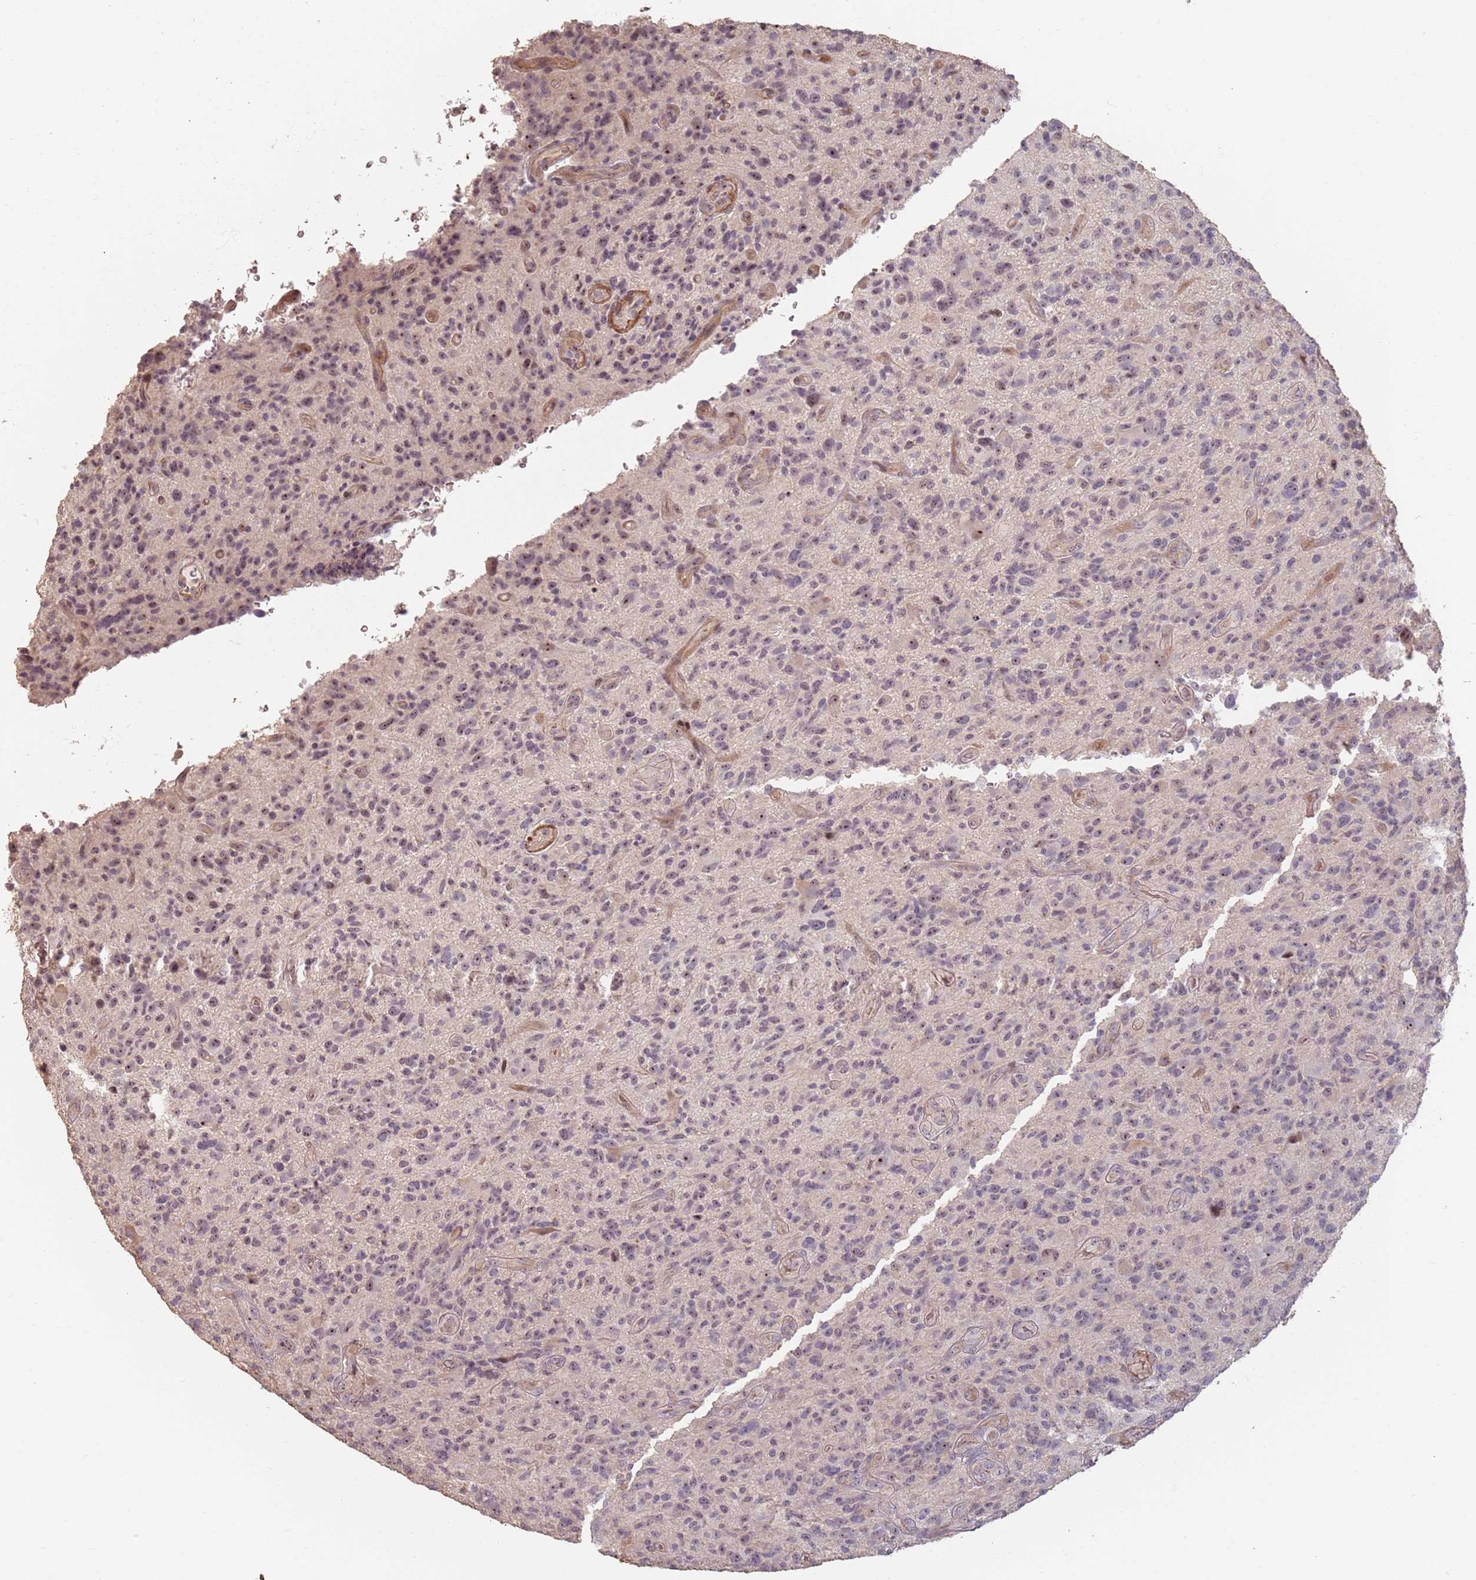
{"staining": {"intensity": "weak", "quantity": "25%-75%", "location": "nuclear"}, "tissue": "glioma", "cell_type": "Tumor cells", "image_type": "cancer", "snomed": [{"axis": "morphology", "description": "Glioma, malignant, High grade"}, {"axis": "topography", "description": "Brain"}], "caption": "Immunohistochemistry image of neoplastic tissue: human glioma stained using IHC displays low levels of weak protein expression localized specifically in the nuclear of tumor cells, appearing as a nuclear brown color.", "gene": "ADTRP", "patient": {"sex": "male", "age": 47}}